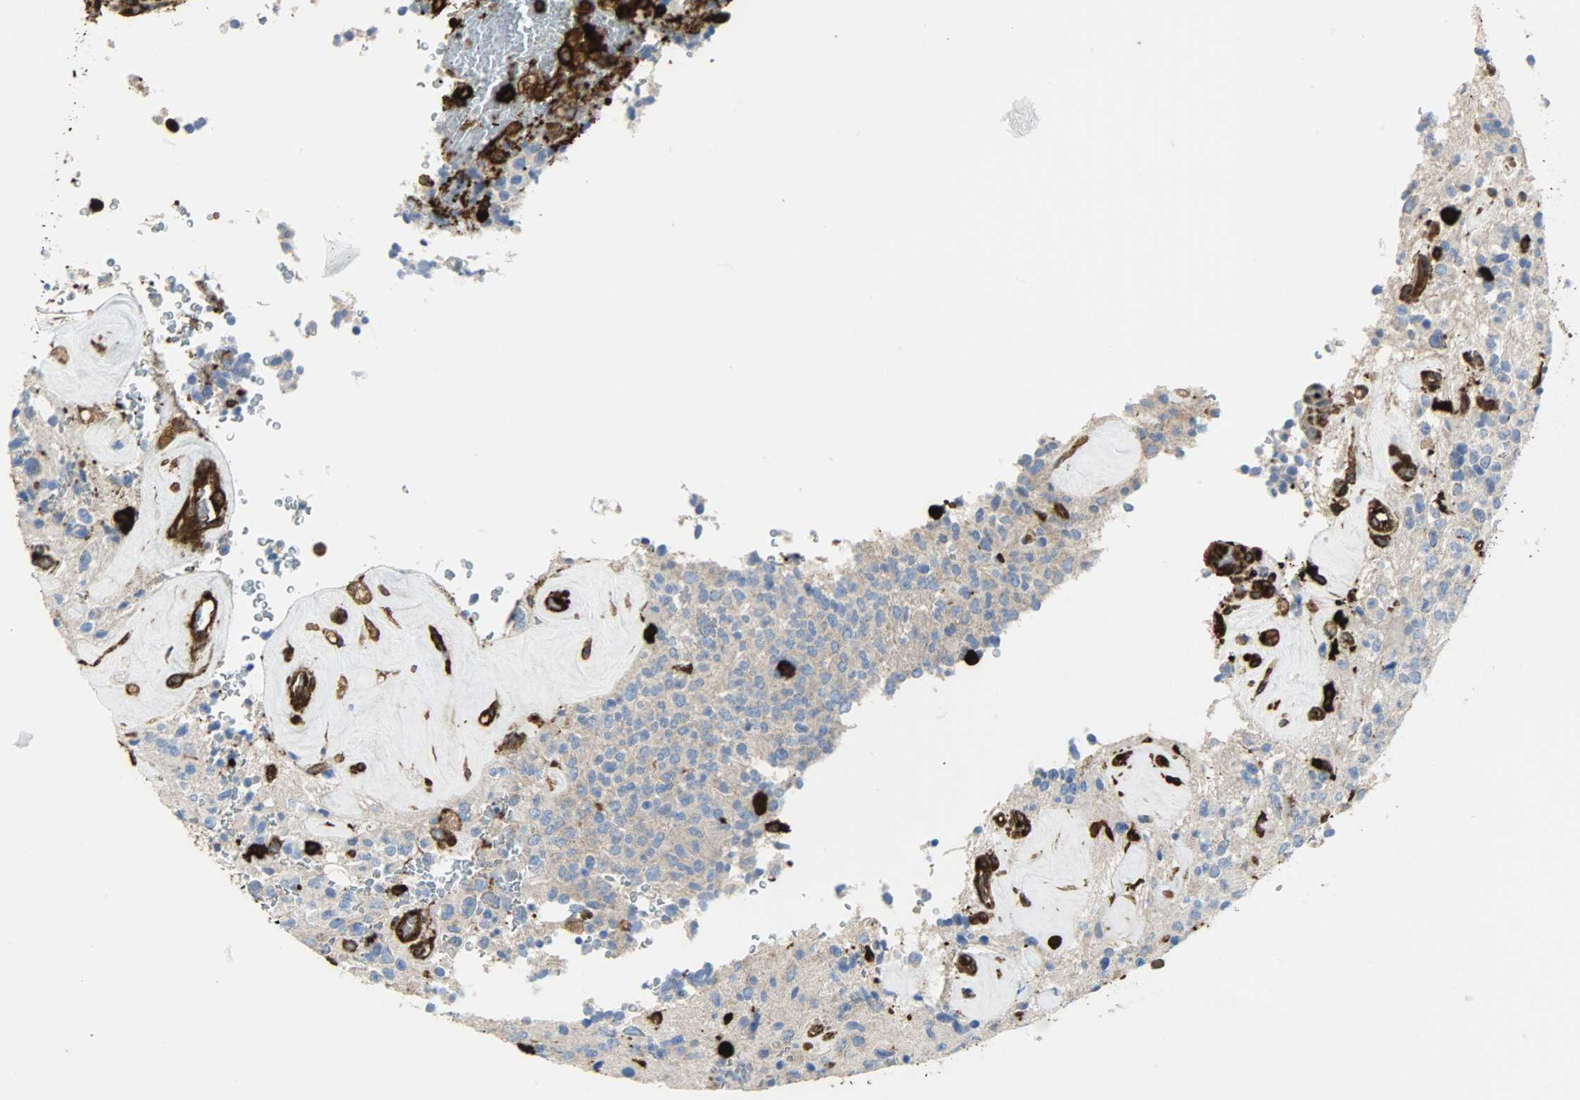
{"staining": {"intensity": "moderate", "quantity": "<25%", "location": "cytoplasmic/membranous"}, "tissue": "glioma", "cell_type": "Tumor cells", "image_type": "cancer", "snomed": [{"axis": "morphology", "description": "Glioma, malignant, High grade"}, {"axis": "topography", "description": "pancreas cauda"}], "caption": "A high-resolution image shows immunohistochemistry (IHC) staining of high-grade glioma (malignant), which demonstrates moderate cytoplasmic/membranous staining in approximately <25% of tumor cells.", "gene": "VASP", "patient": {"sex": "male", "age": 60}}